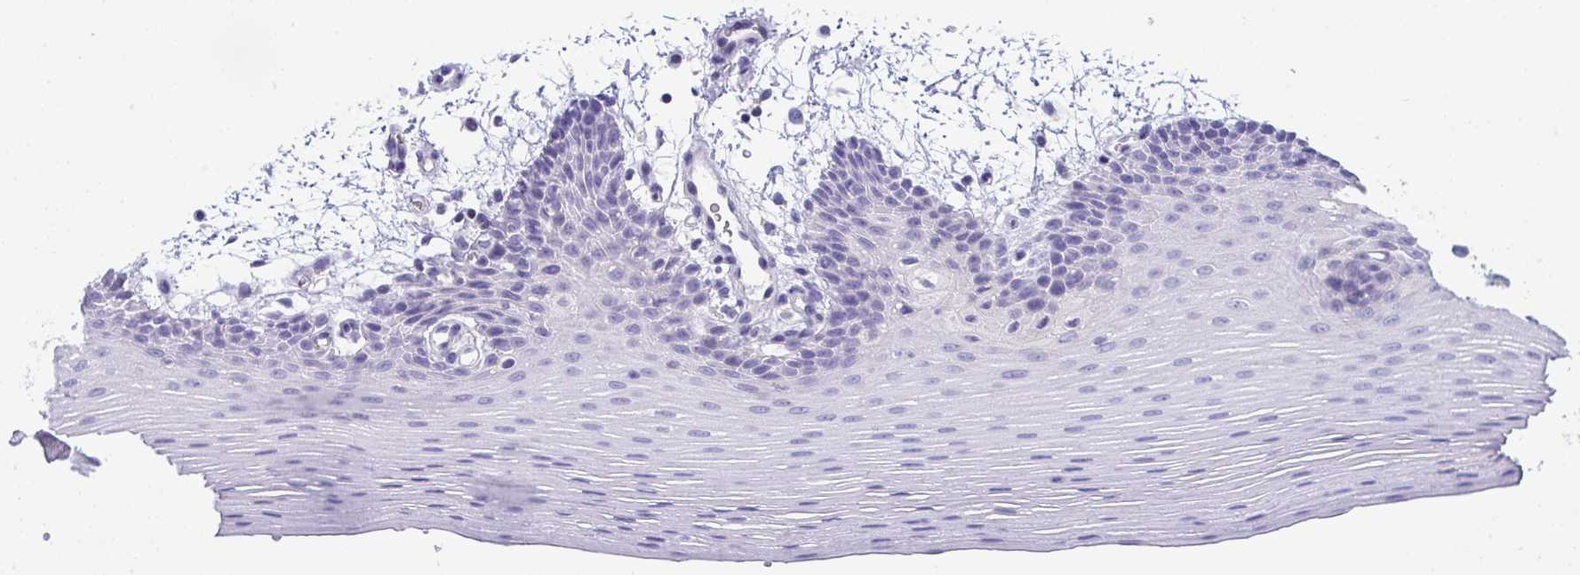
{"staining": {"intensity": "negative", "quantity": "none", "location": "none"}, "tissue": "oral mucosa", "cell_type": "Squamous epithelial cells", "image_type": "normal", "snomed": [{"axis": "morphology", "description": "Normal tissue, NOS"}, {"axis": "topography", "description": "Oral tissue"}], "caption": "Histopathology image shows no significant protein expression in squamous epithelial cells of normal oral mucosa.", "gene": "PLA2G12B", "patient": {"sex": "female", "age": 81}}